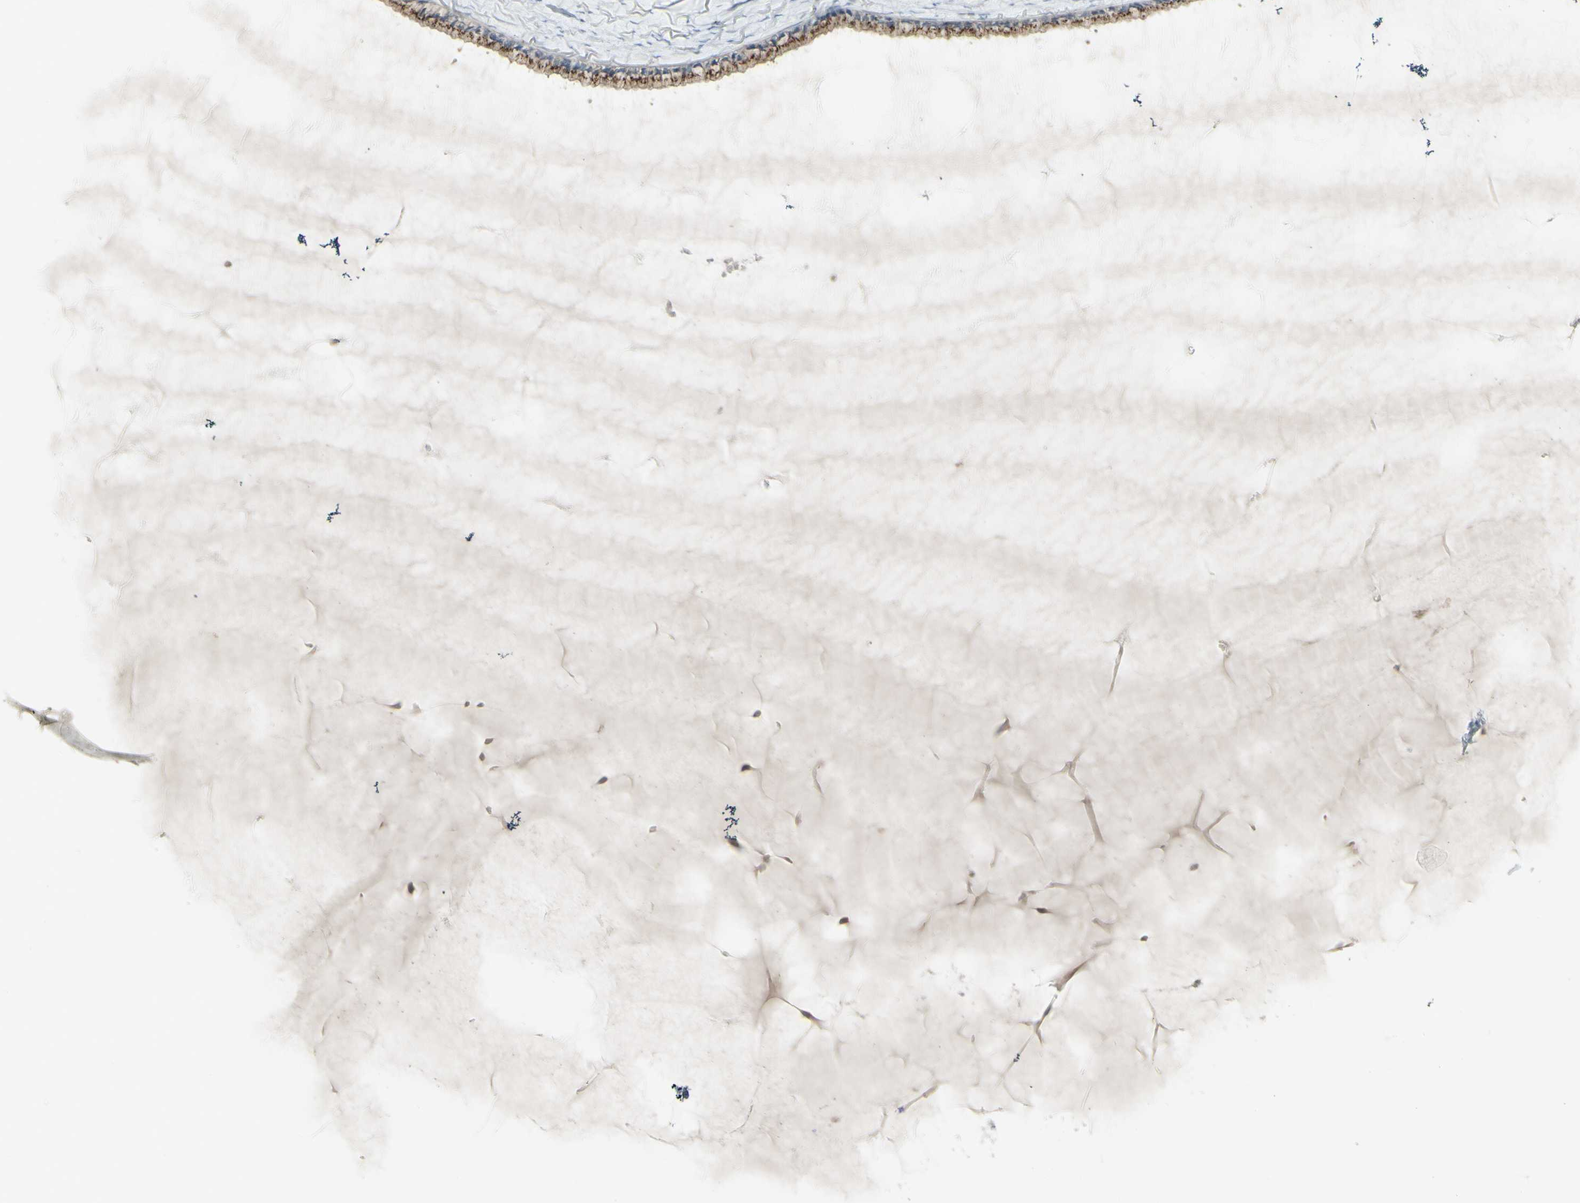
{"staining": {"intensity": "moderate", "quantity": ">75%", "location": "cytoplasmic/membranous"}, "tissue": "cervix", "cell_type": "Glandular cells", "image_type": "normal", "snomed": [{"axis": "morphology", "description": "Normal tissue, NOS"}, {"axis": "topography", "description": "Cervix"}], "caption": "Protein expression analysis of normal cervix displays moderate cytoplasmic/membranous expression in approximately >75% of glandular cells. Nuclei are stained in blue.", "gene": "GALNT6", "patient": {"sex": "female", "age": 39}}